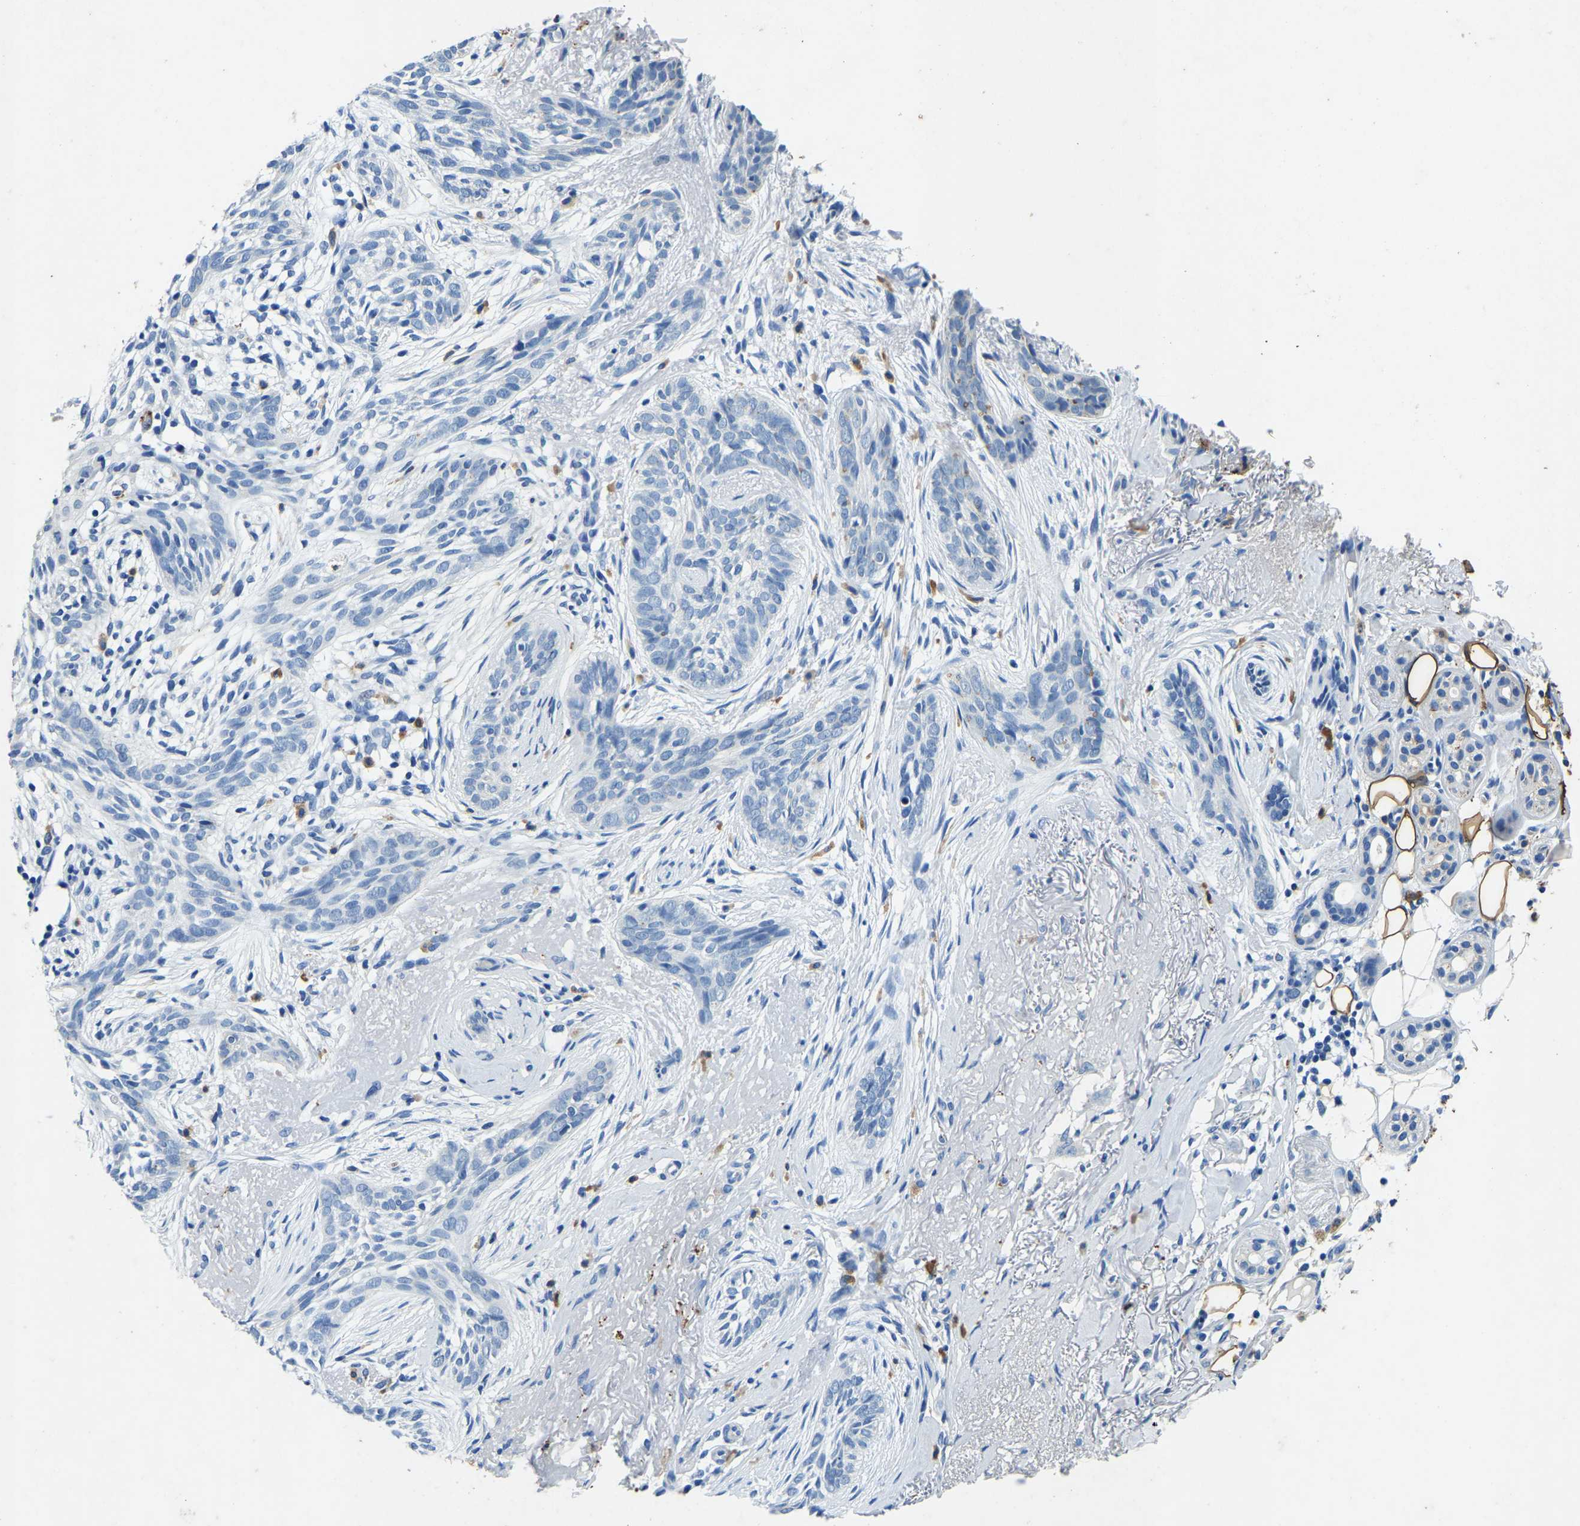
{"staining": {"intensity": "negative", "quantity": "none", "location": "none"}, "tissue": "skin cancer", "cell_type": "Tumor cells", "image_type": "cancer", "snomed": [{"axis": "morphology", "description": "Basal cell carcinoma"}, {"axis": "topography", "description": "Skin"}], "caption": "An image of human basal cell carcinoma (skin) is negative for staining in tumor cells.", "gene": "UBN2", "patient": {"sex": "female", "age": 88}}